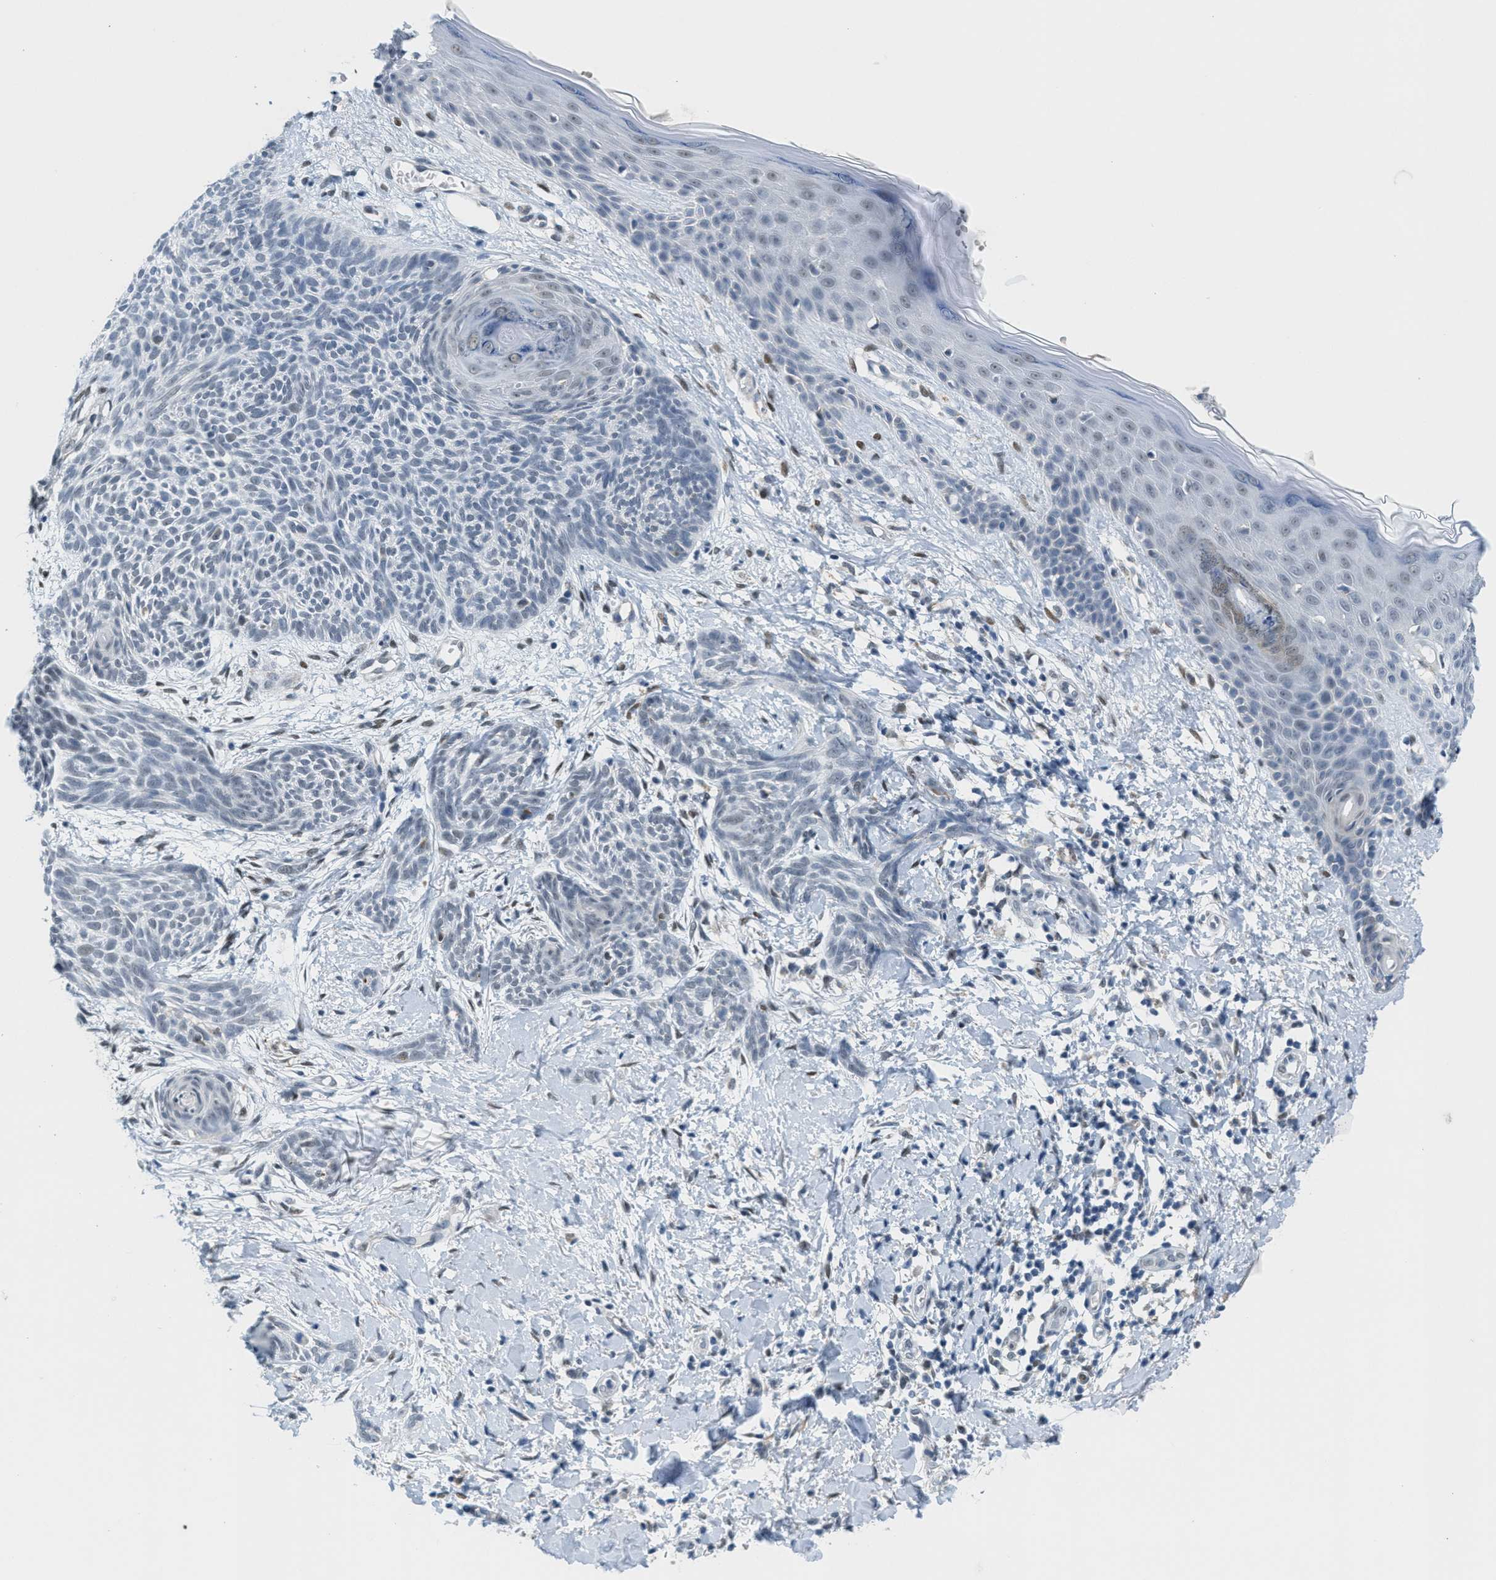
{"staining": {"intensity": "negative", "quantity": "none", "location": "none"}, "tissue": "skin cancer", "cell_type": "Tumor cells", "image_type": "cancer", "snomed": [{"axis": "morphology", "description": "Basal cell carcinoma"}, {"axis": "topography", "description": "Skin"}], "caption": "The image demonstrates no staining of tumor cells in skin basal cell carcinoma.", "gene": "HS3ST2", "patient": {"sex": "female", "age": 59}}